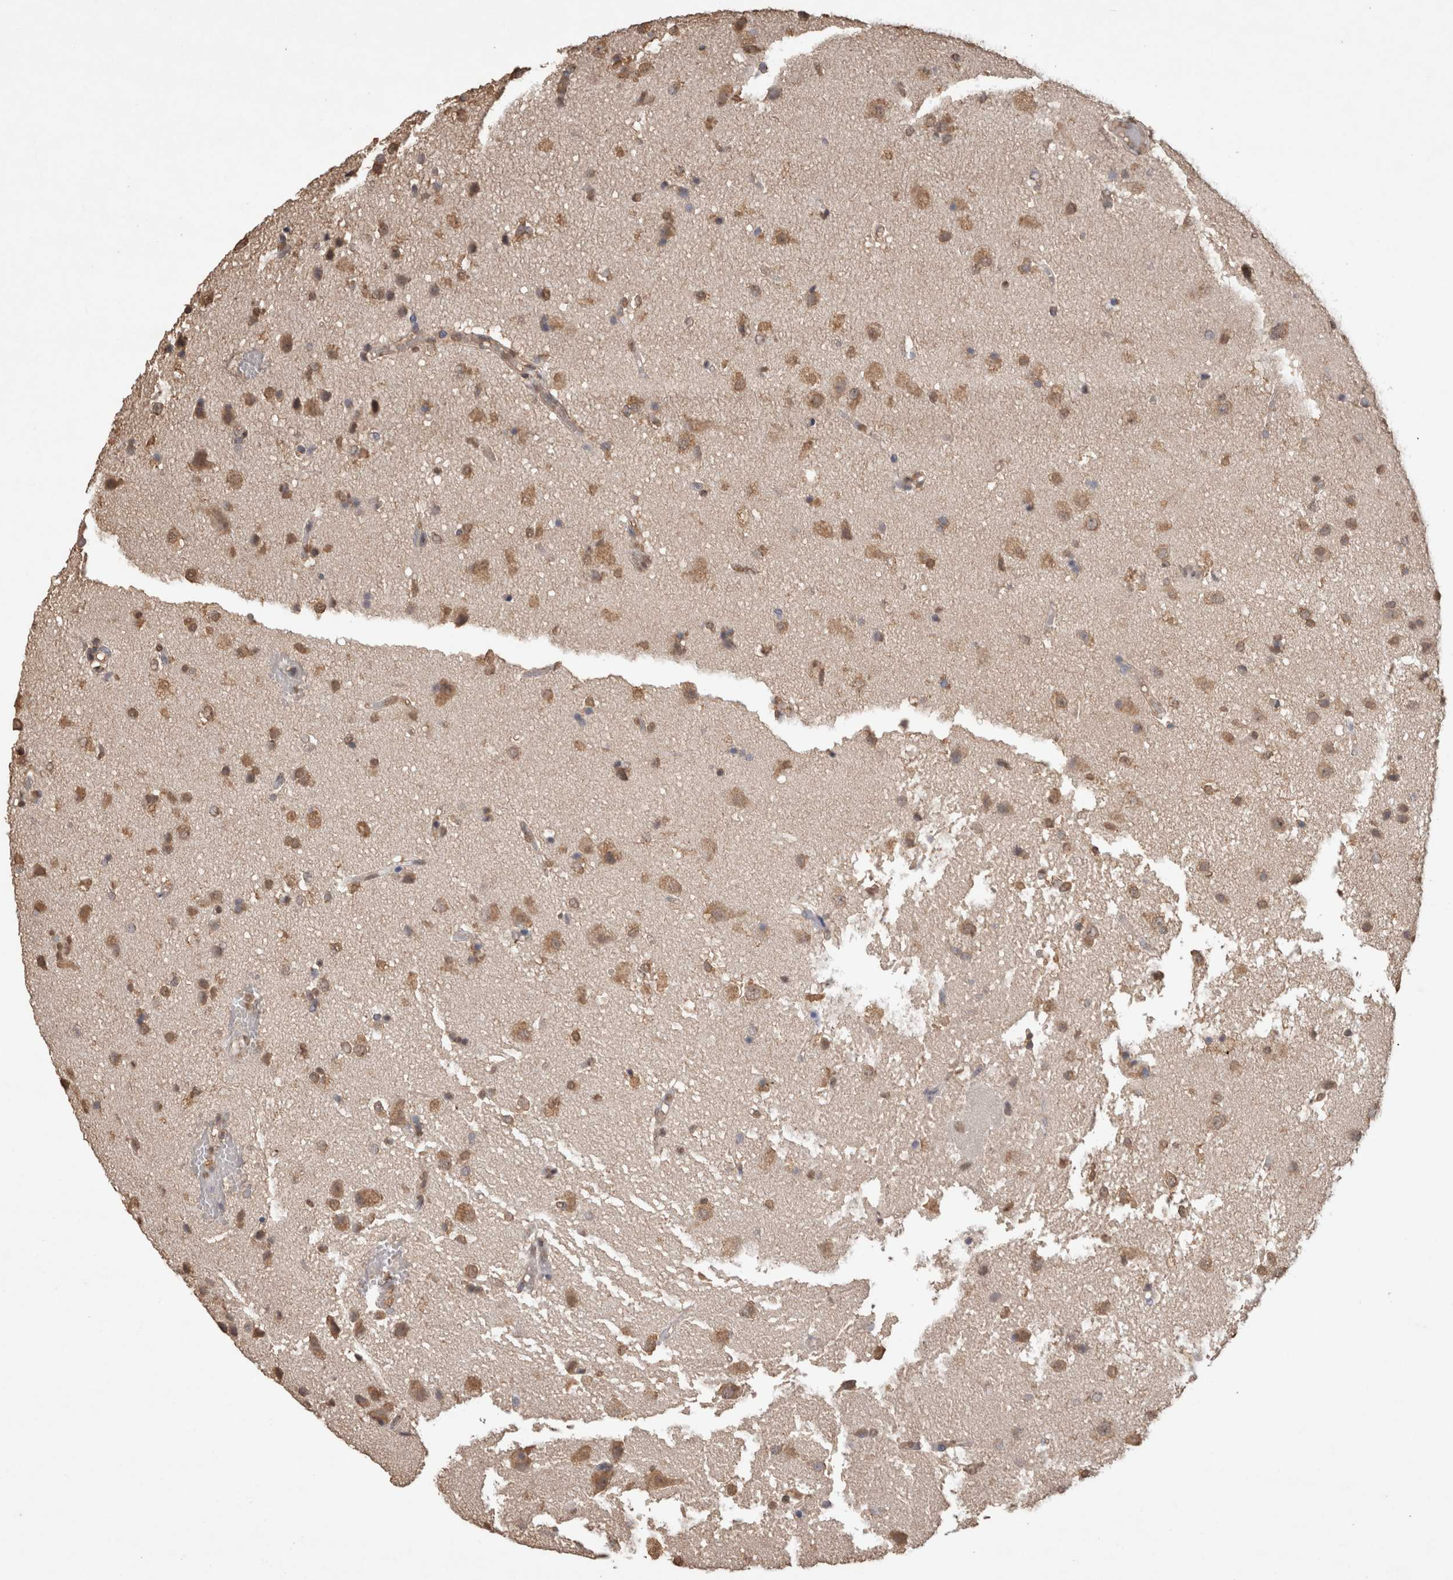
{"staining": {"intensity": "moderate", "quantity": ">75%", "location": "cytoplasmic/membranous,nuclear"}, "tissue": "glioma", "cell_type": "Tumor cells", "image_type": "cancer", "snomed": [{"axis": "morphology", "description": "Glioma, malignant, High grade"}, {"axis": "topography", "description": "Brain"}], "caption": "This image exhibits glioma stained with immunohistochemistry (IHC) to label a protein in brown. The cytoplasmic/membranous and nuclear of tumor cells show moderate positivity for the protein. Nuclei are counter-stained blue.", "gene": "MLX", "patient": {"sex": "male", "age": 72}}